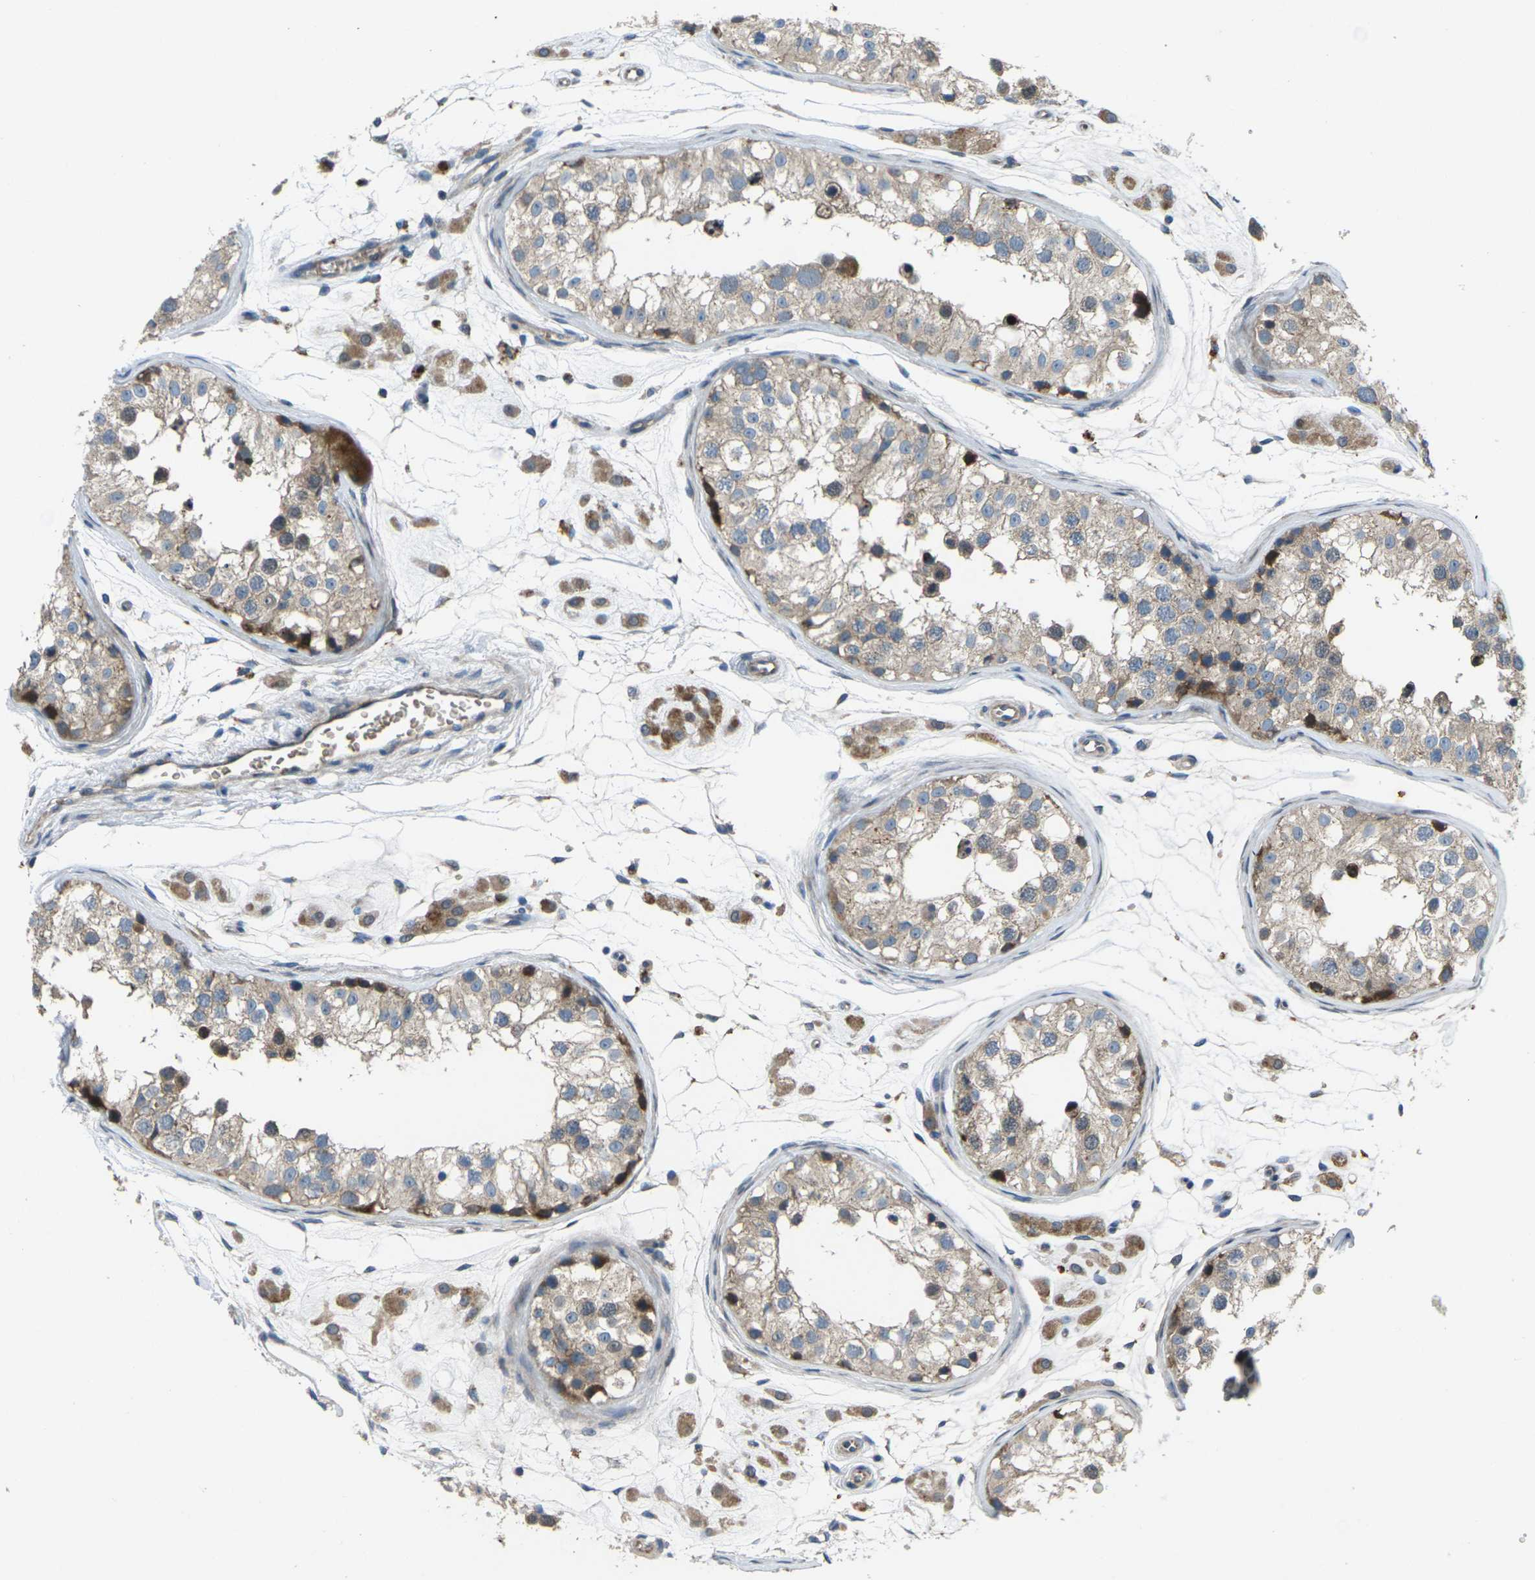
{"staining": {"intensity": "moderate", "quantity": ">75%", "location": "cytoplasmic/membranous"}, "tissue": "testis", "cell_type": "Cells in seminiferous ducts", "image_type": "normal", "snomed": [{"axis": "morphology", "description": "Normal tissue, NOS"}, {"axis": "morphology", "description": "Adenocarcinoma, metastatic, NOS"}, {"axis": "topography", "description": "Testis"}], "caption": "This histopathology image reveals IHC staining of benign human testis, with medium moderate cytoplasmic/membranous positivity in approximately >75% of cells in seminiferous ducts.", "gene": "EDNRA", "patient": {"sex": "male", "age": 26}}